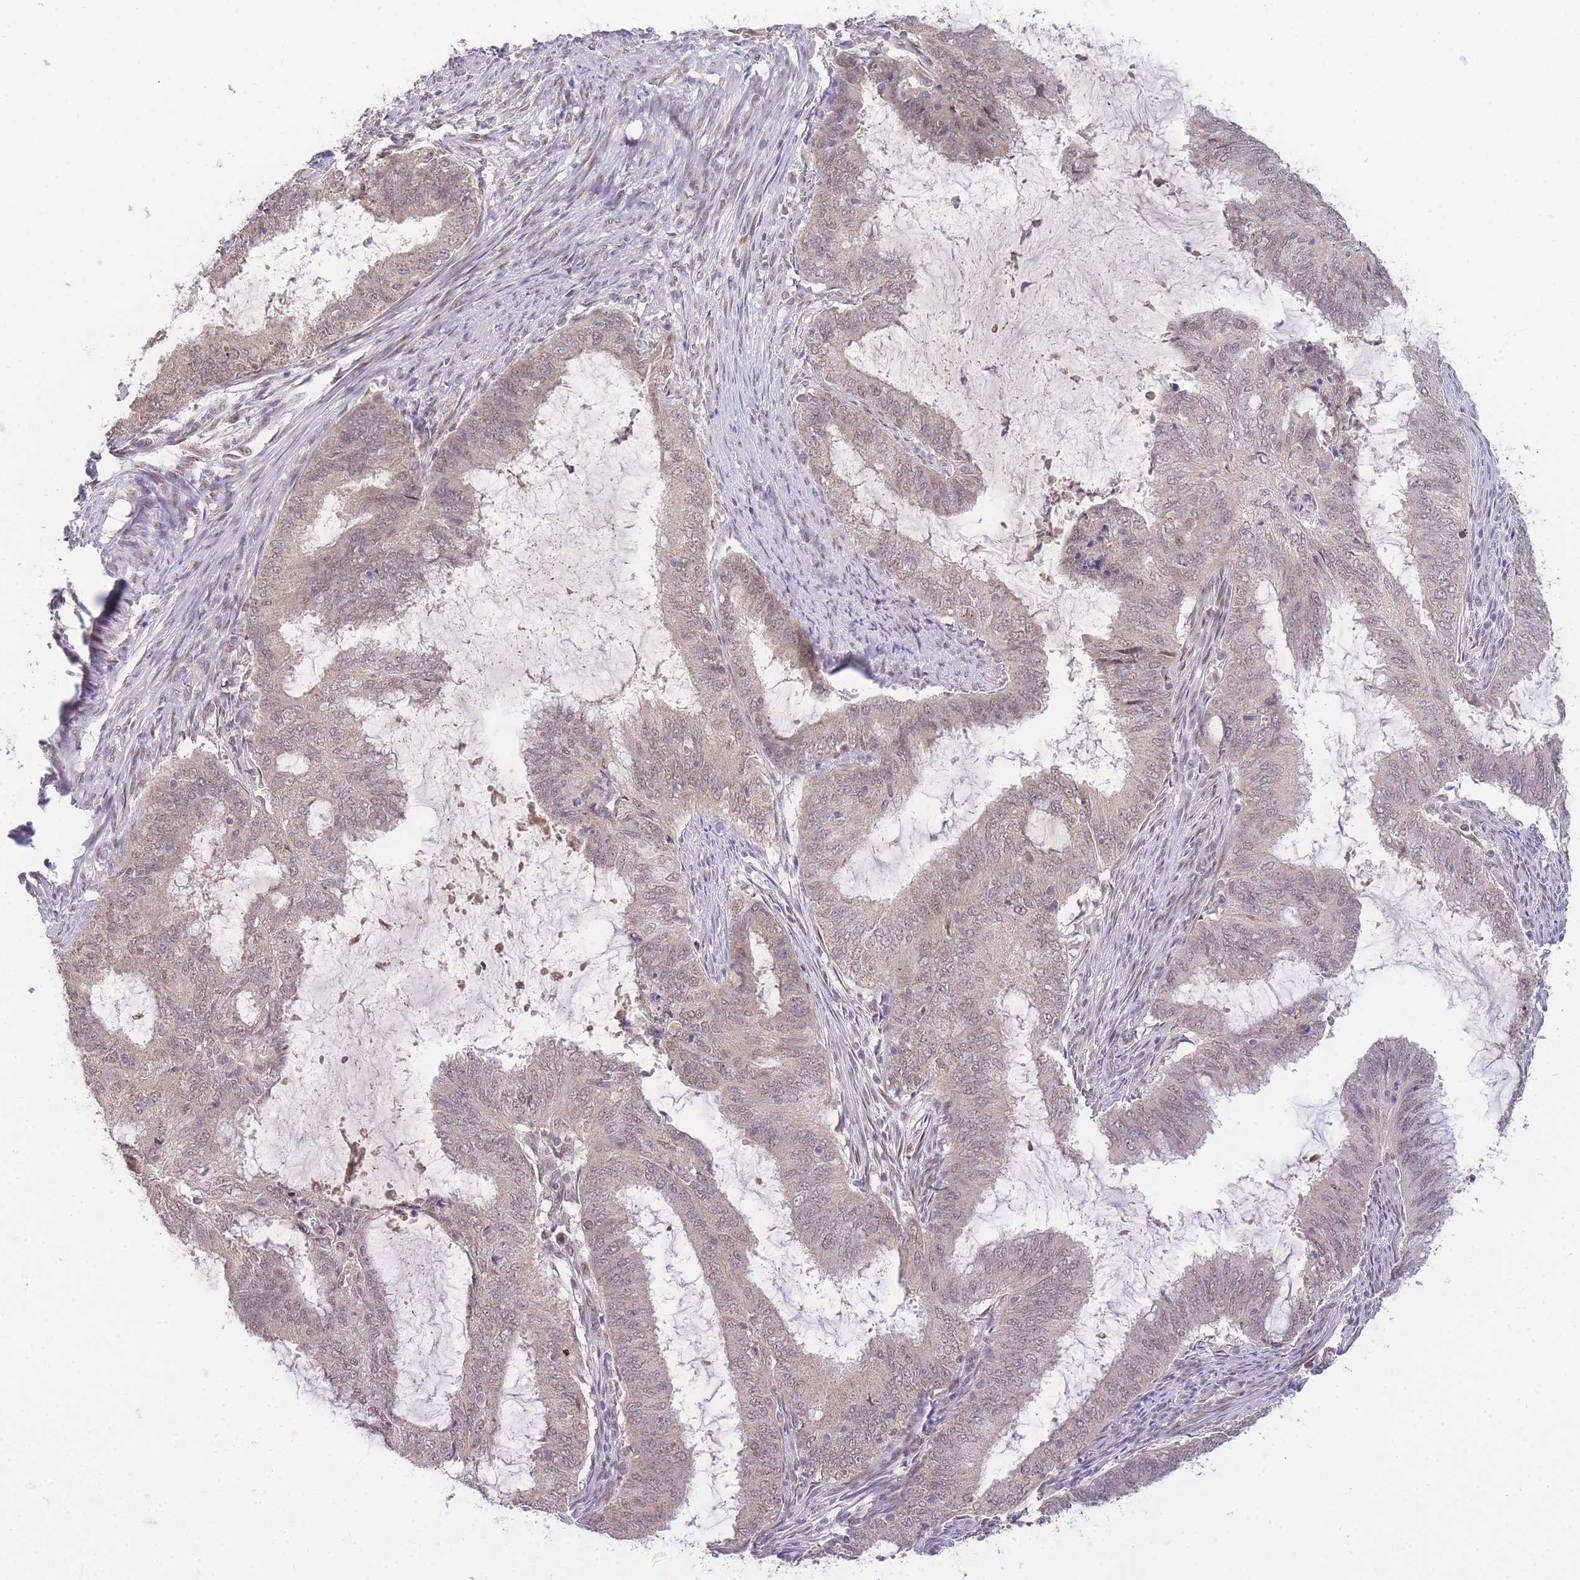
{"staining": {"intensity": "weak", "quantity": ">75%", "location": "cytoplasmic/membranous,nuclear"}, "tissue": "endometrial cancer", "cell_type": "Tumor cells", "image_type": "cancer", "snomed": [{"axis": "morphology", "description": "Adenocarcinoma, NOS"}, {"axis": "topography", "description": "Endometrium"}], "caption": "Protein expression analysis of human endometrial adenocarcinoma reveals weak cytoplasmic/membranous and nuclear positivity in approximately >75% of tumor cells.", "gene": "PUS10", "patient": {"sex": "female", "age": 51}}